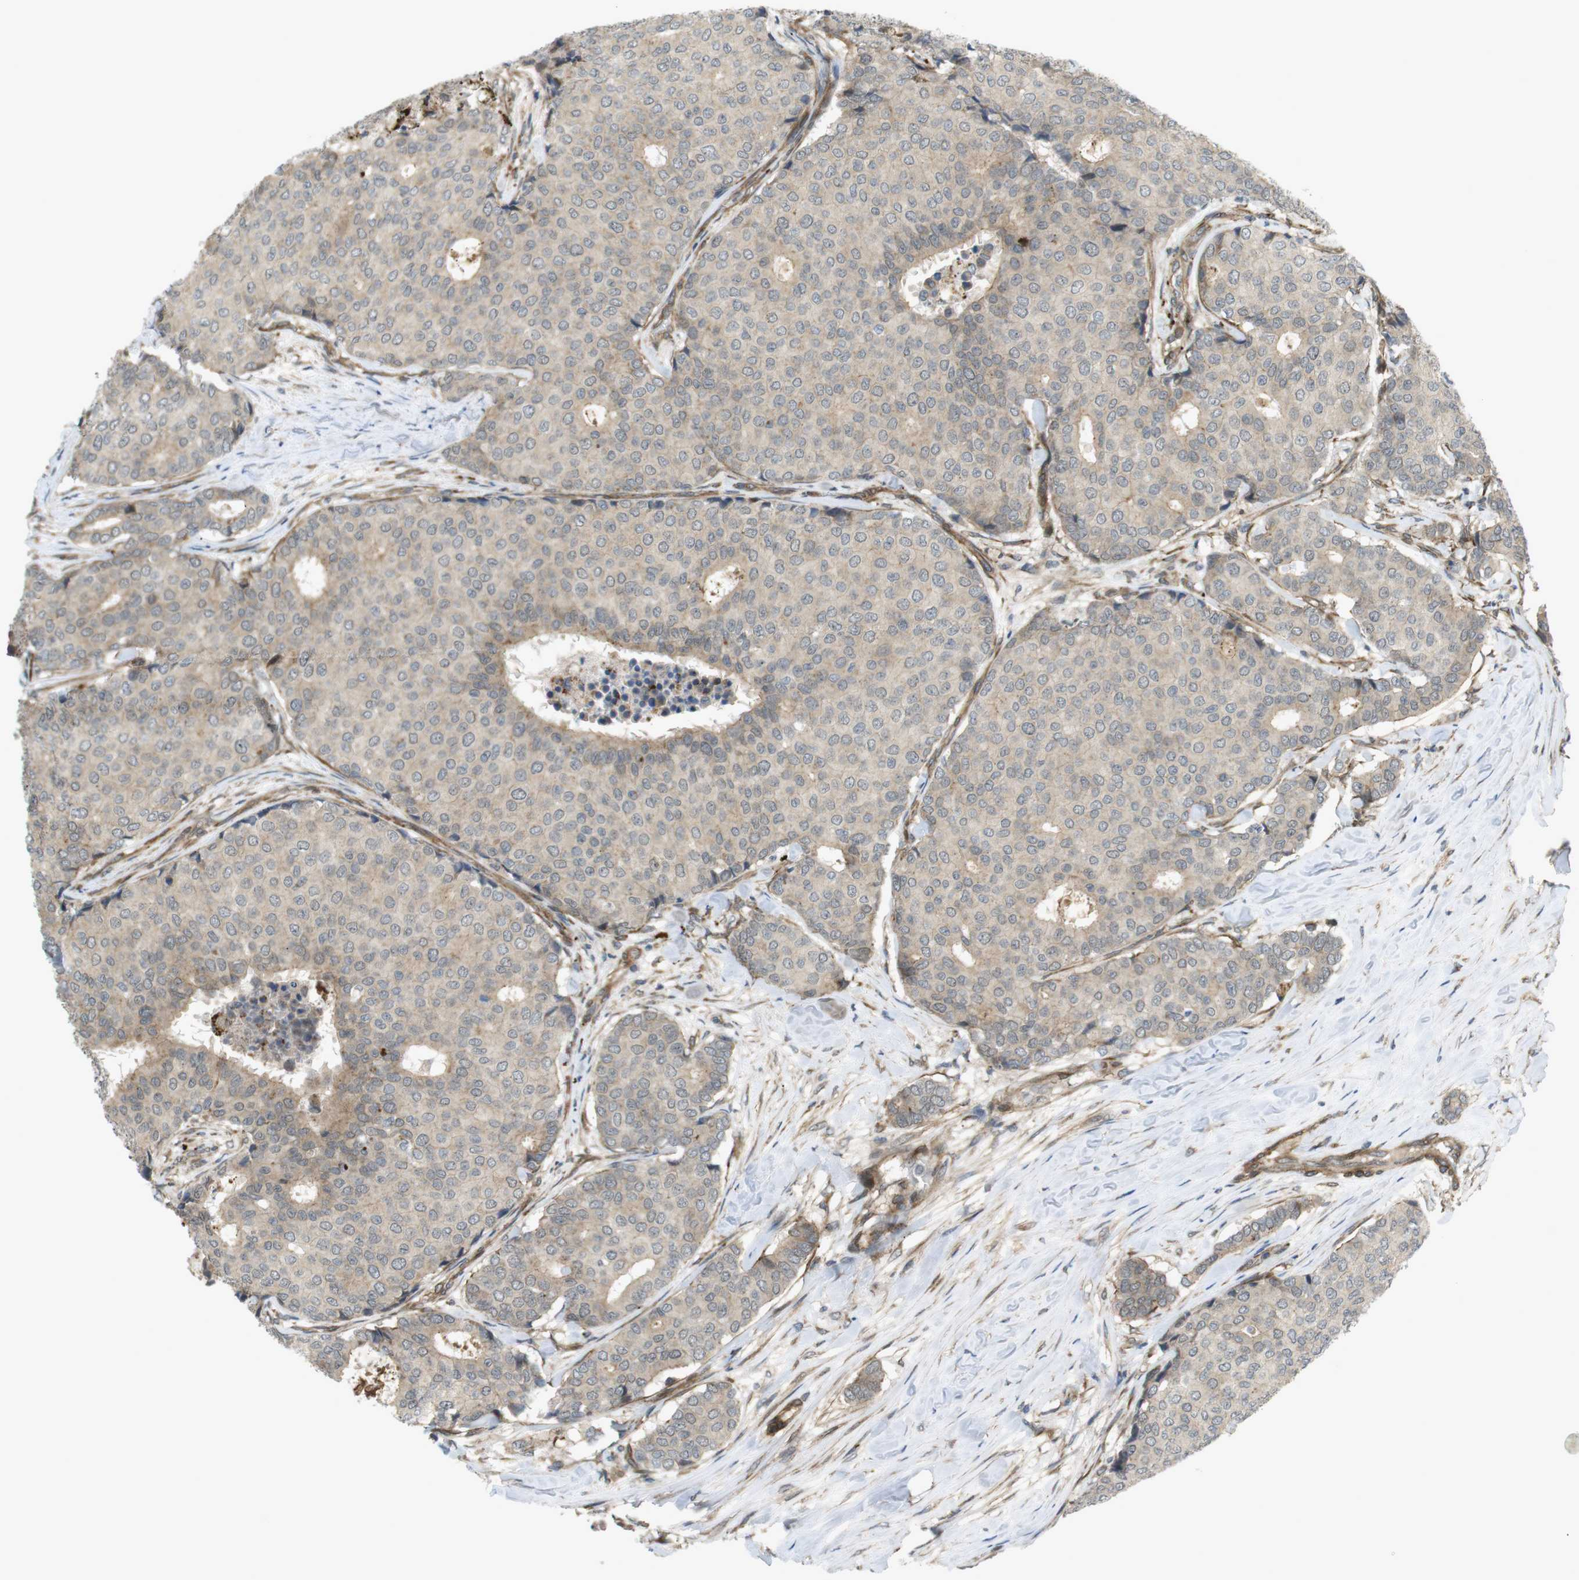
{"staining": {"intensity": "weak", "quantity": "25%-75%", "location": "cytoplasmic/membranous"}, "tissue": "breast cancer", "cell_type": "Tumor cells", "image_type": "cancer", "snomed": [{"axis": "morphology", "description": "Duct carcinoma"}, {"axis": "topography", "description": "Breast"}], "caption": "A brown stain highlights weak cytoplasmic/membranous expression of a protein in breast infiltrating ductal carcinoma tumor cells.", "gene": "KANK2", "patient": {"sex": "female", "age": 75}}